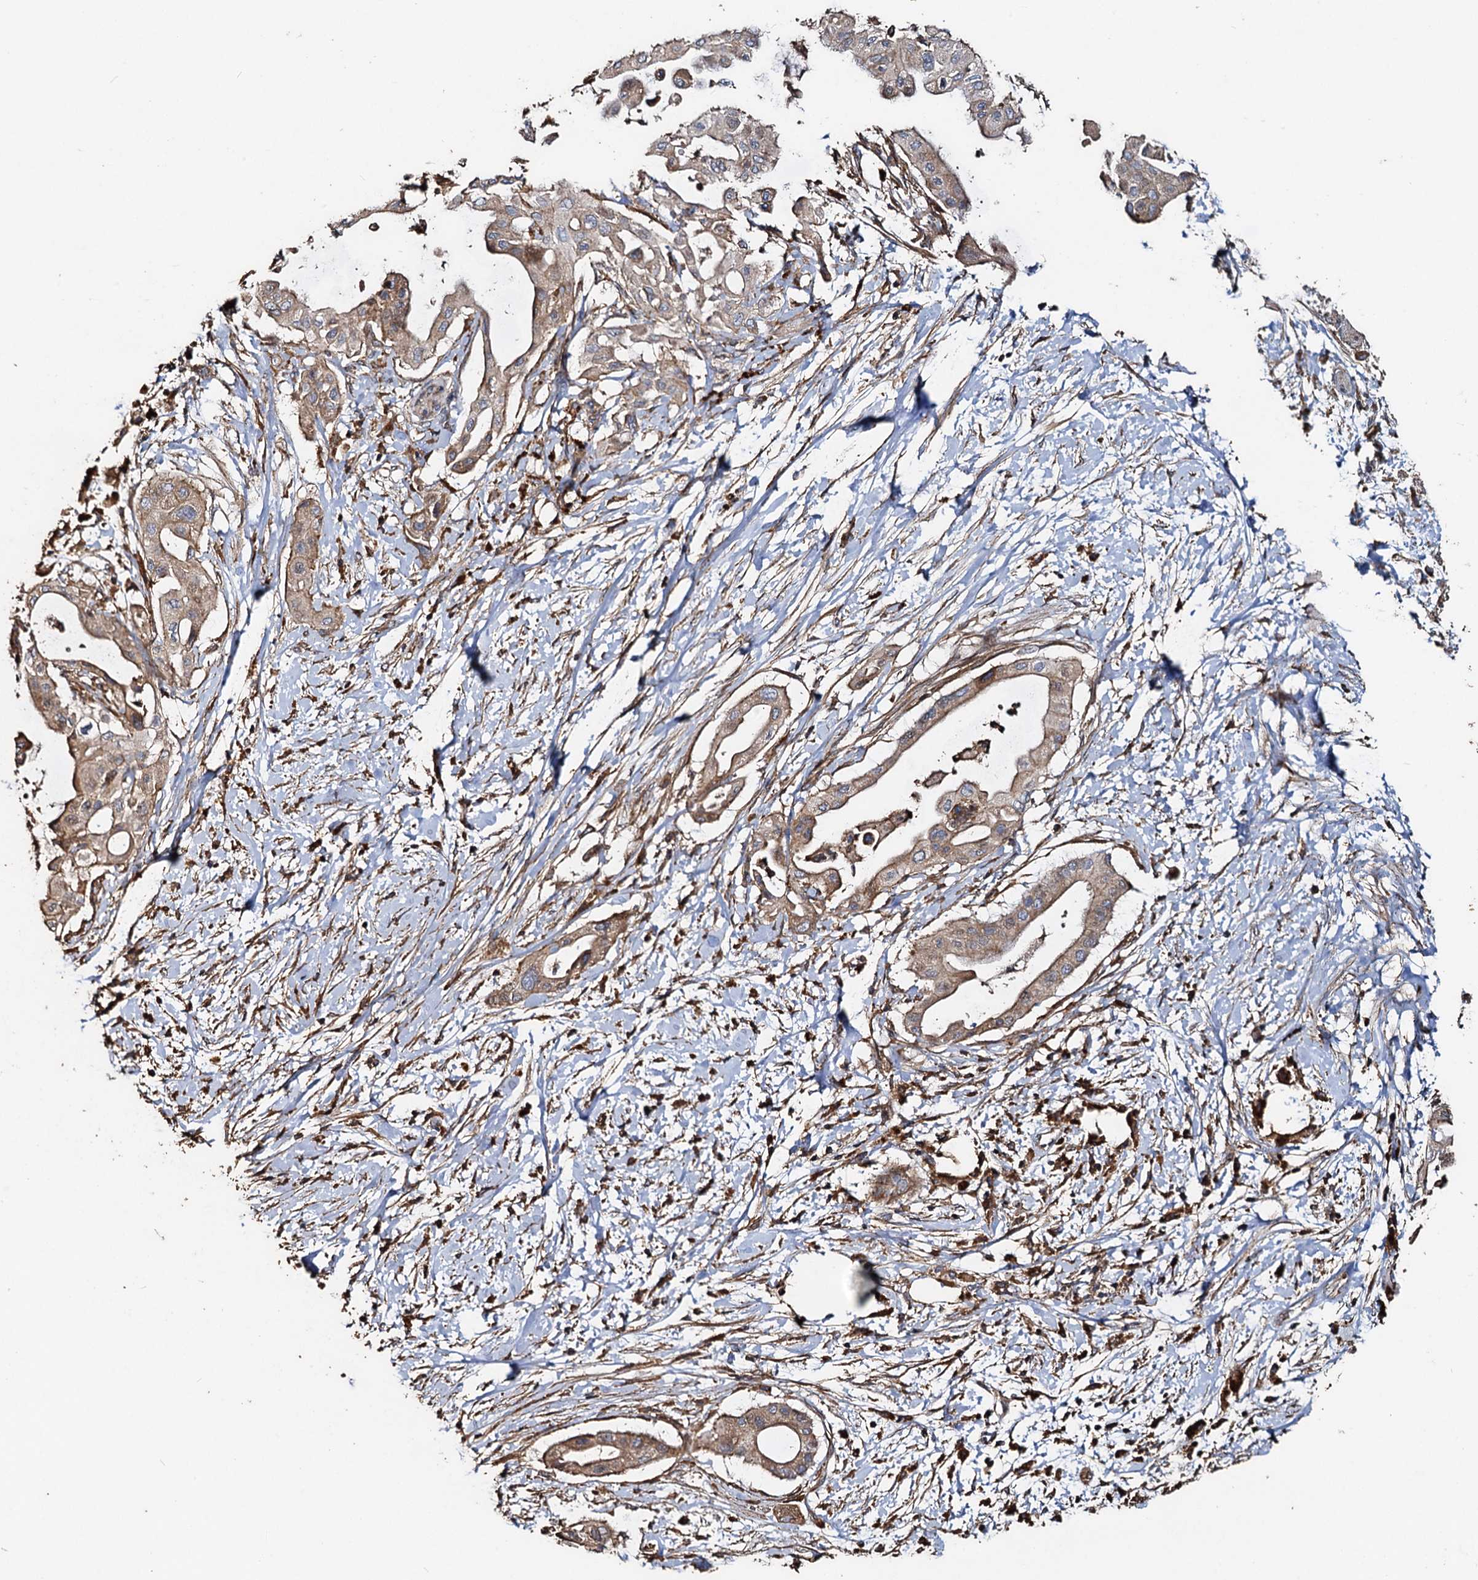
{"staining": {"intensity": "moderate", "quantity": ">75%", "location": "cytoplasmic/membranous"}, "tissue": "pancreatic cancer", "cell_type": "Tumor cells", "image_type": "cancer", "snomed": [{"axis": "morphology", "description": "Adenocarcinoma, NOS"}, {"axis": "topography", "description": "Pancreas"}], "caption": "IHC (DAB) staining of human pancreatic cancer (adenocarcinoma) reveals moderate cytoplasmic/membranous protein staining in about >75% of tumor cells.", "gene": "NOTCH2NLA", "patient": {"sex": "male", "age": 68}}